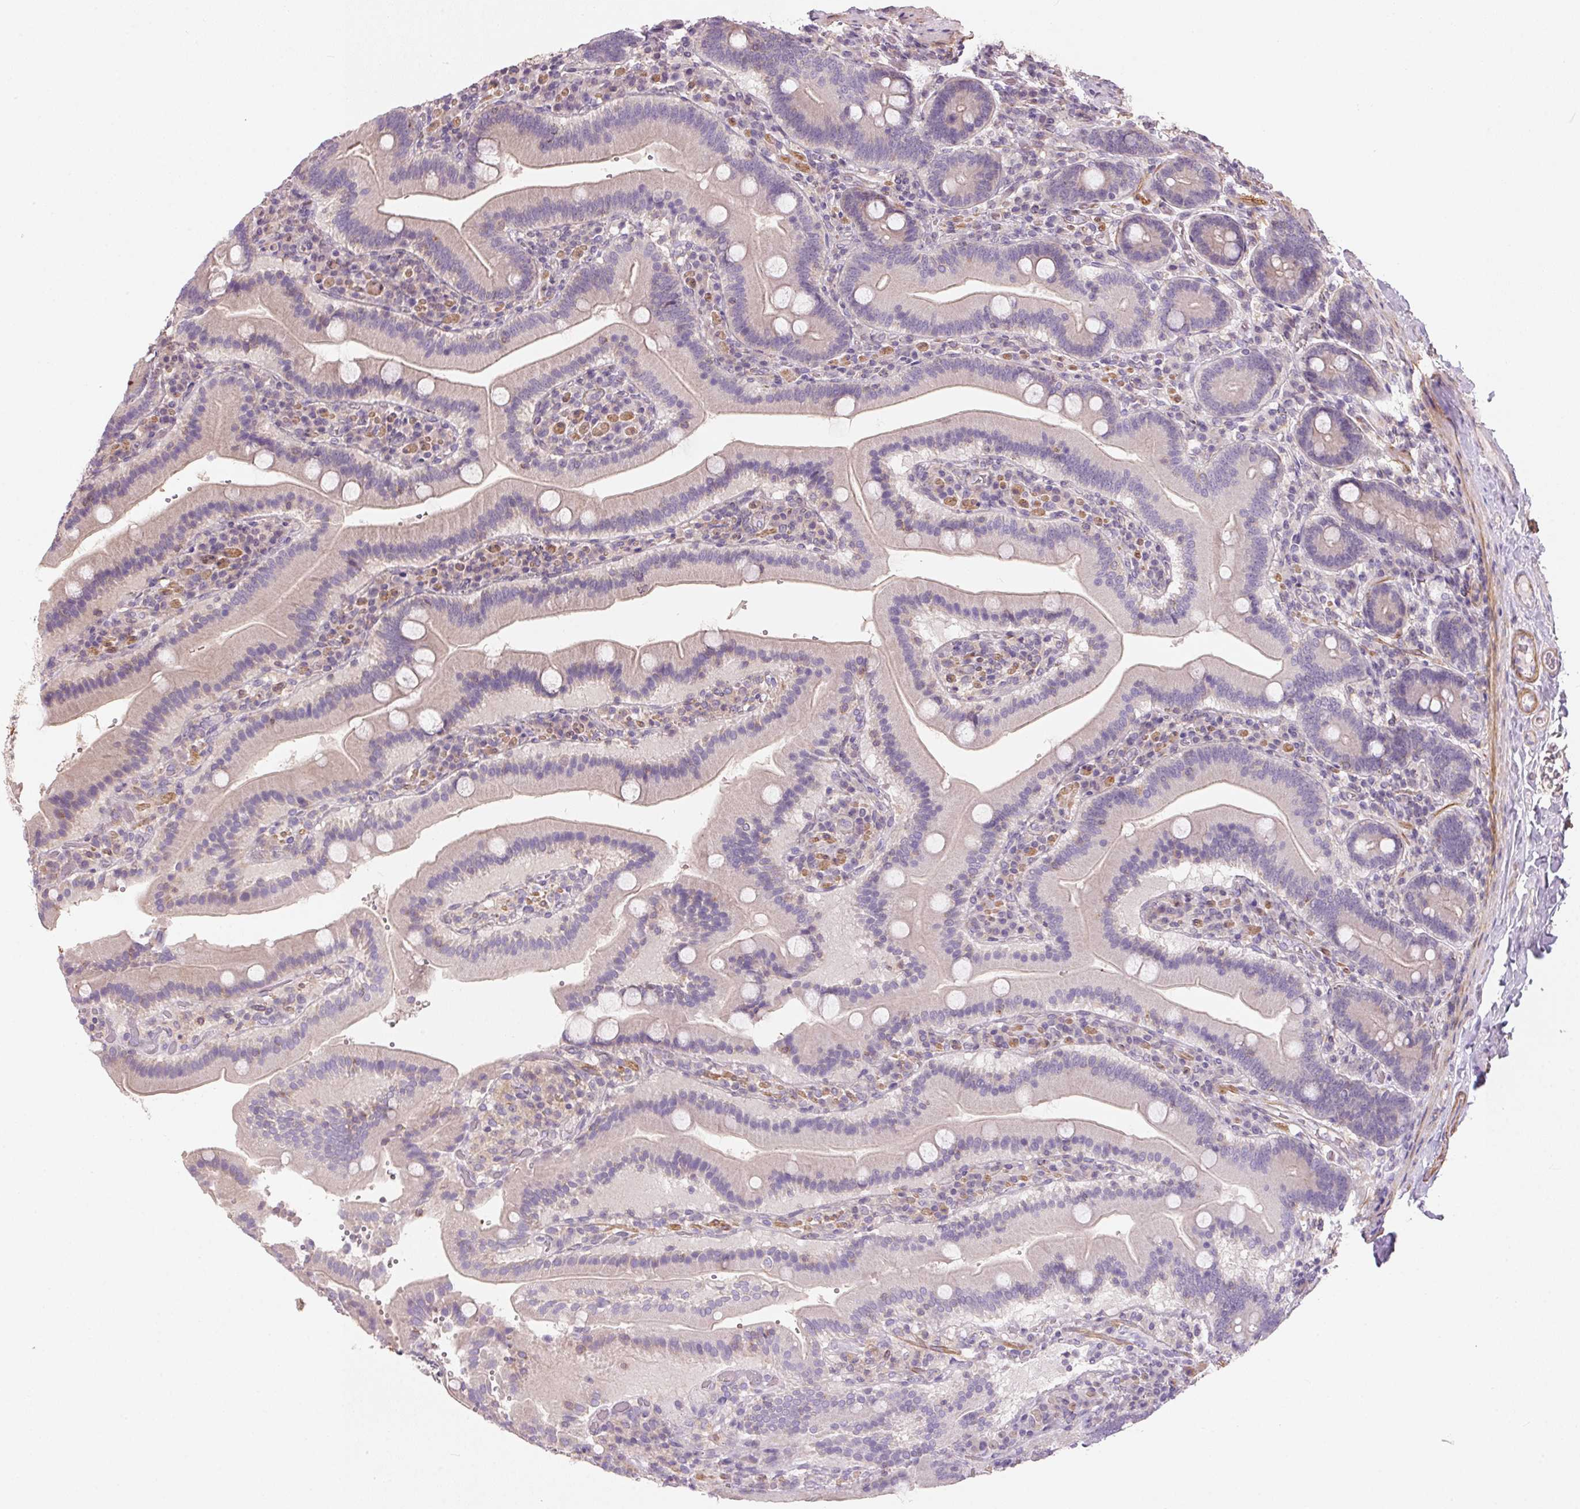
{"staining": {"intensity": "weak", "quantity": "<25%", "location": "cytoplasmic/membranous"}, "tissue": "duodenum", "cell_type": "Glandular cells", "image_type": "normal", "snomed": [{"axis": "morphology", "description": "Normal tissue, NOS"}, {"axis": "topography", "description": "Duodenum"}], "caption": "Protein analysis of normal duodenum exhibits no significant staining in glandular cells. (Brightfield microscopy of DAB immunohistochemistry (IHC) at high magnification).", "gene": "KCNK15", "patient": {"sex": "female", "age": 62}}